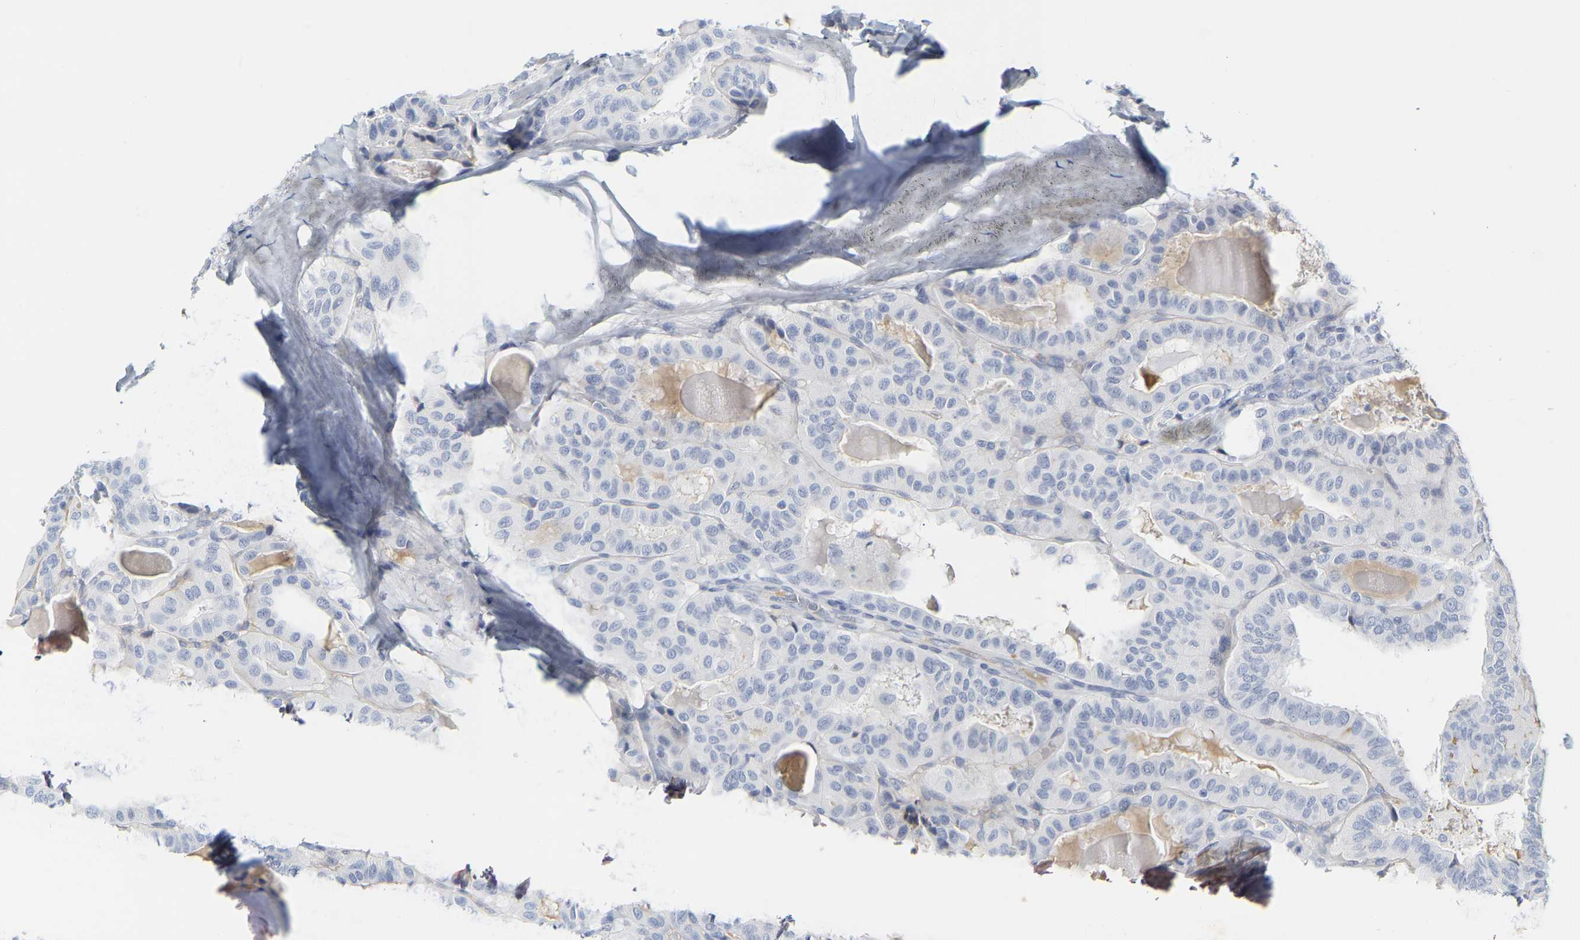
{"staining": {"intensity": "negative", "quantity": "none", "location": "none"}, "tissue": "thyroid cancer", "cell_type": "Tumor cells", "image_type": "cancer", "snomed": [{"axis": "morphology", "description": "Papillary adenocarcinoma, NOS"}, {"axis": "topography", "description": "Thyroid gland"}], "caption": "This is an immunohistochemistry (IHC) photomicrograph of thyroid cancer (papillary adenocarcinoma). There is no staining in tumor cells.", "gene": "GNAS", "patient": {"sex": "male", "age": 77}}